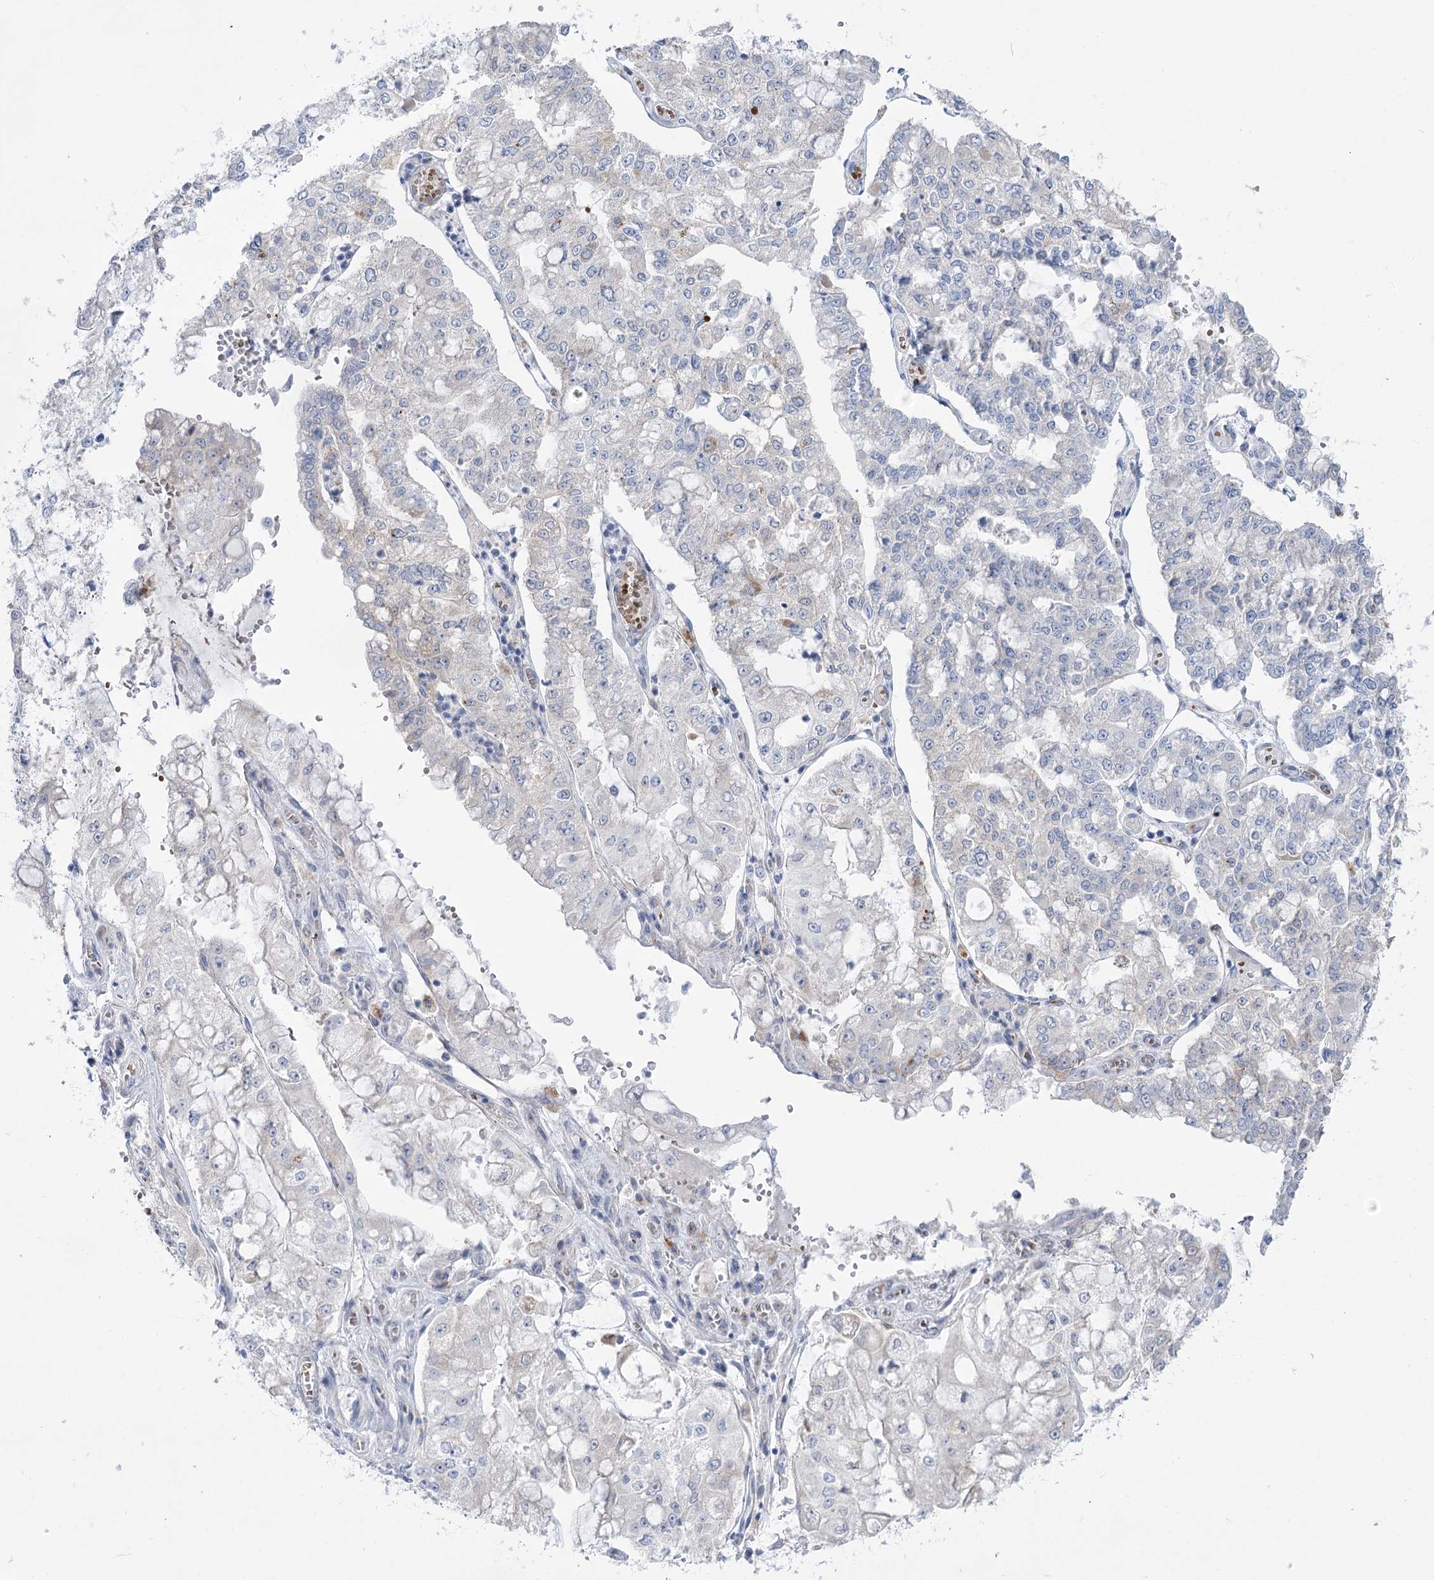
{"staining": {"intensity": "weak", "quantity": "<25%", "location": "cytoplasmic/membranous"}, "tissue": "stomach cancer", "cell_type": "Tumor cells", "image_type": "cancer", "snomed": [{"axis": "morphology", "description": "Adenocarcinoma, NOS"}, {"axis": "topography", "description": "Stomach"}], "caption": "Immunohistochemistry photomicrograph of stomach adenocarcinoma stained for a protein (brown), which reveals no expression in tumor cells.", "gene": "SIAE", "patient": {"sex": "male", "age": 76}}